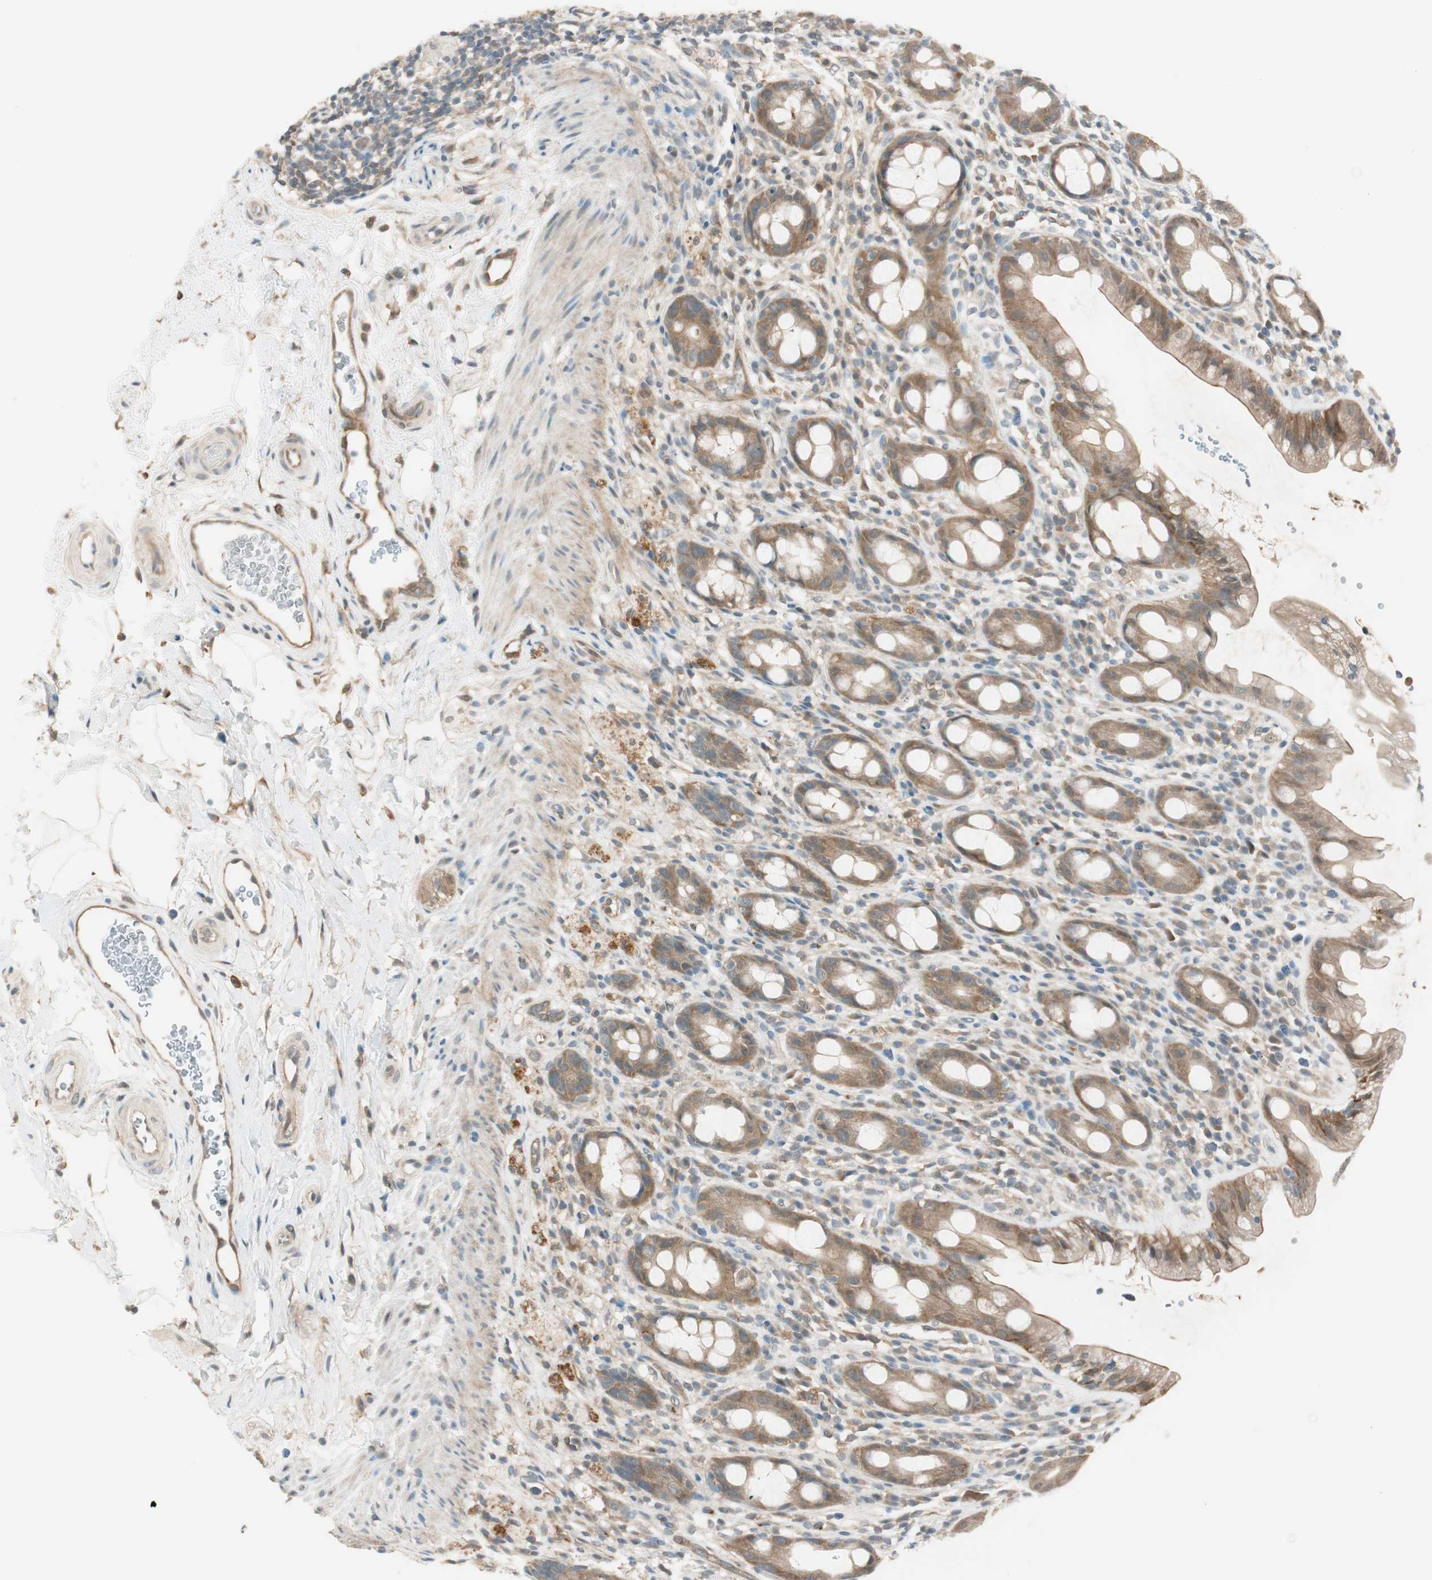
{"staining": {"intensity": "moderate", "quantity": ">75%", "location": "cytoplasmic/membranous"}, "tissue": "rectum", "cell_type": "Glandular cells", "image_type": "normal", "snomed": [{"axis": "morphology", "description": "Normal tissue, NOS"}, {"axis": "topography", "description": "Rectum"}], "caption": "Immunohistochemical staining of normal human rectum exhibits medium levels of moderate cytoplasmic/membranous staining in approximately >75% of glandular cells. (DAB IHC, brown staining for protein, blue staining for nuclei).", "gene": "PSMD8", "patient": {"sex": "male", "age": 44}}